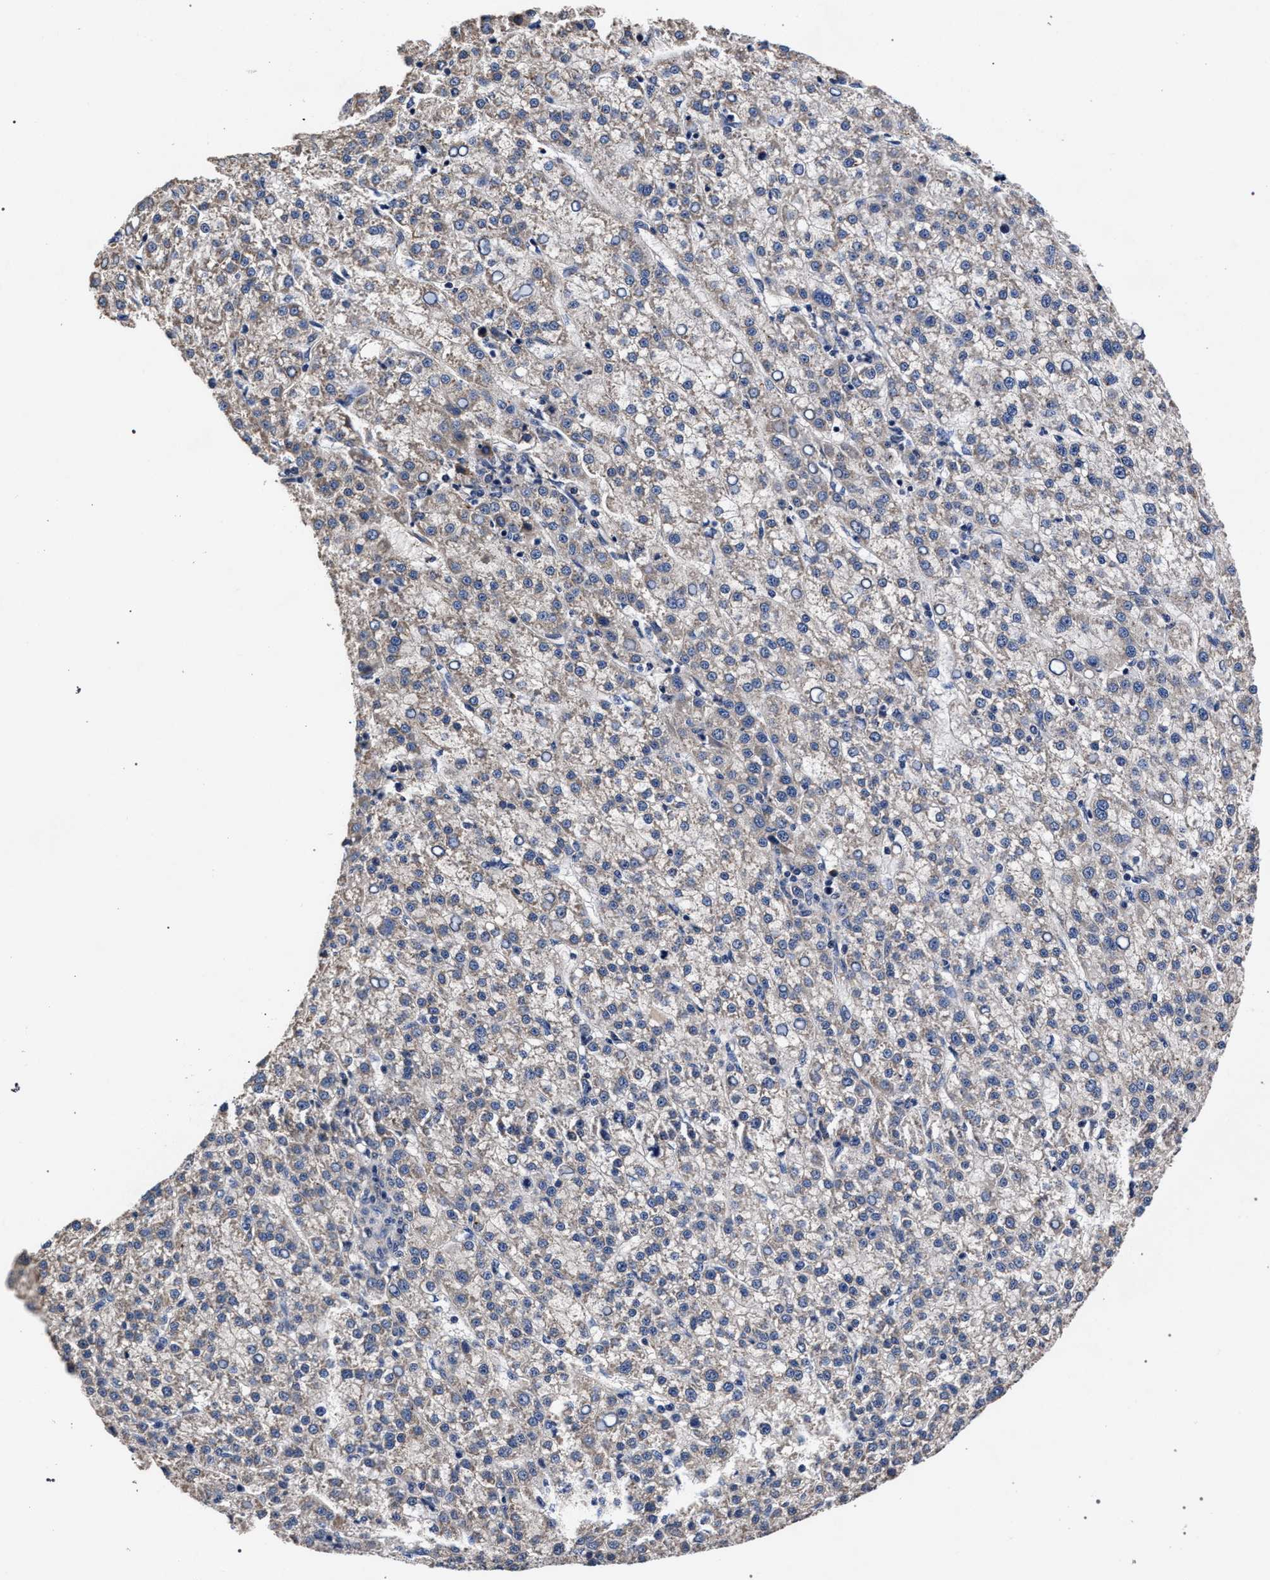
{"staining": {"intensity": "negative", "quantity": "none", "location": "none"}, "tissue": "liver cancer", "cell_type": "Tumor cells", "image_type": "cancer", "snomed": [{"axis": "morphology", "description": "Carcinoma, Hepatocellular, NOS"}, {"axis": "topography", "description": "Liver"}], "caption": "This is an immunohistochemistry histopathology image of human liver cancer (hepatocellular carcinoma). There is no expression in tumor cells.", "gene": "CFAP95", "patient": {"sex": "female", "age": 58}}